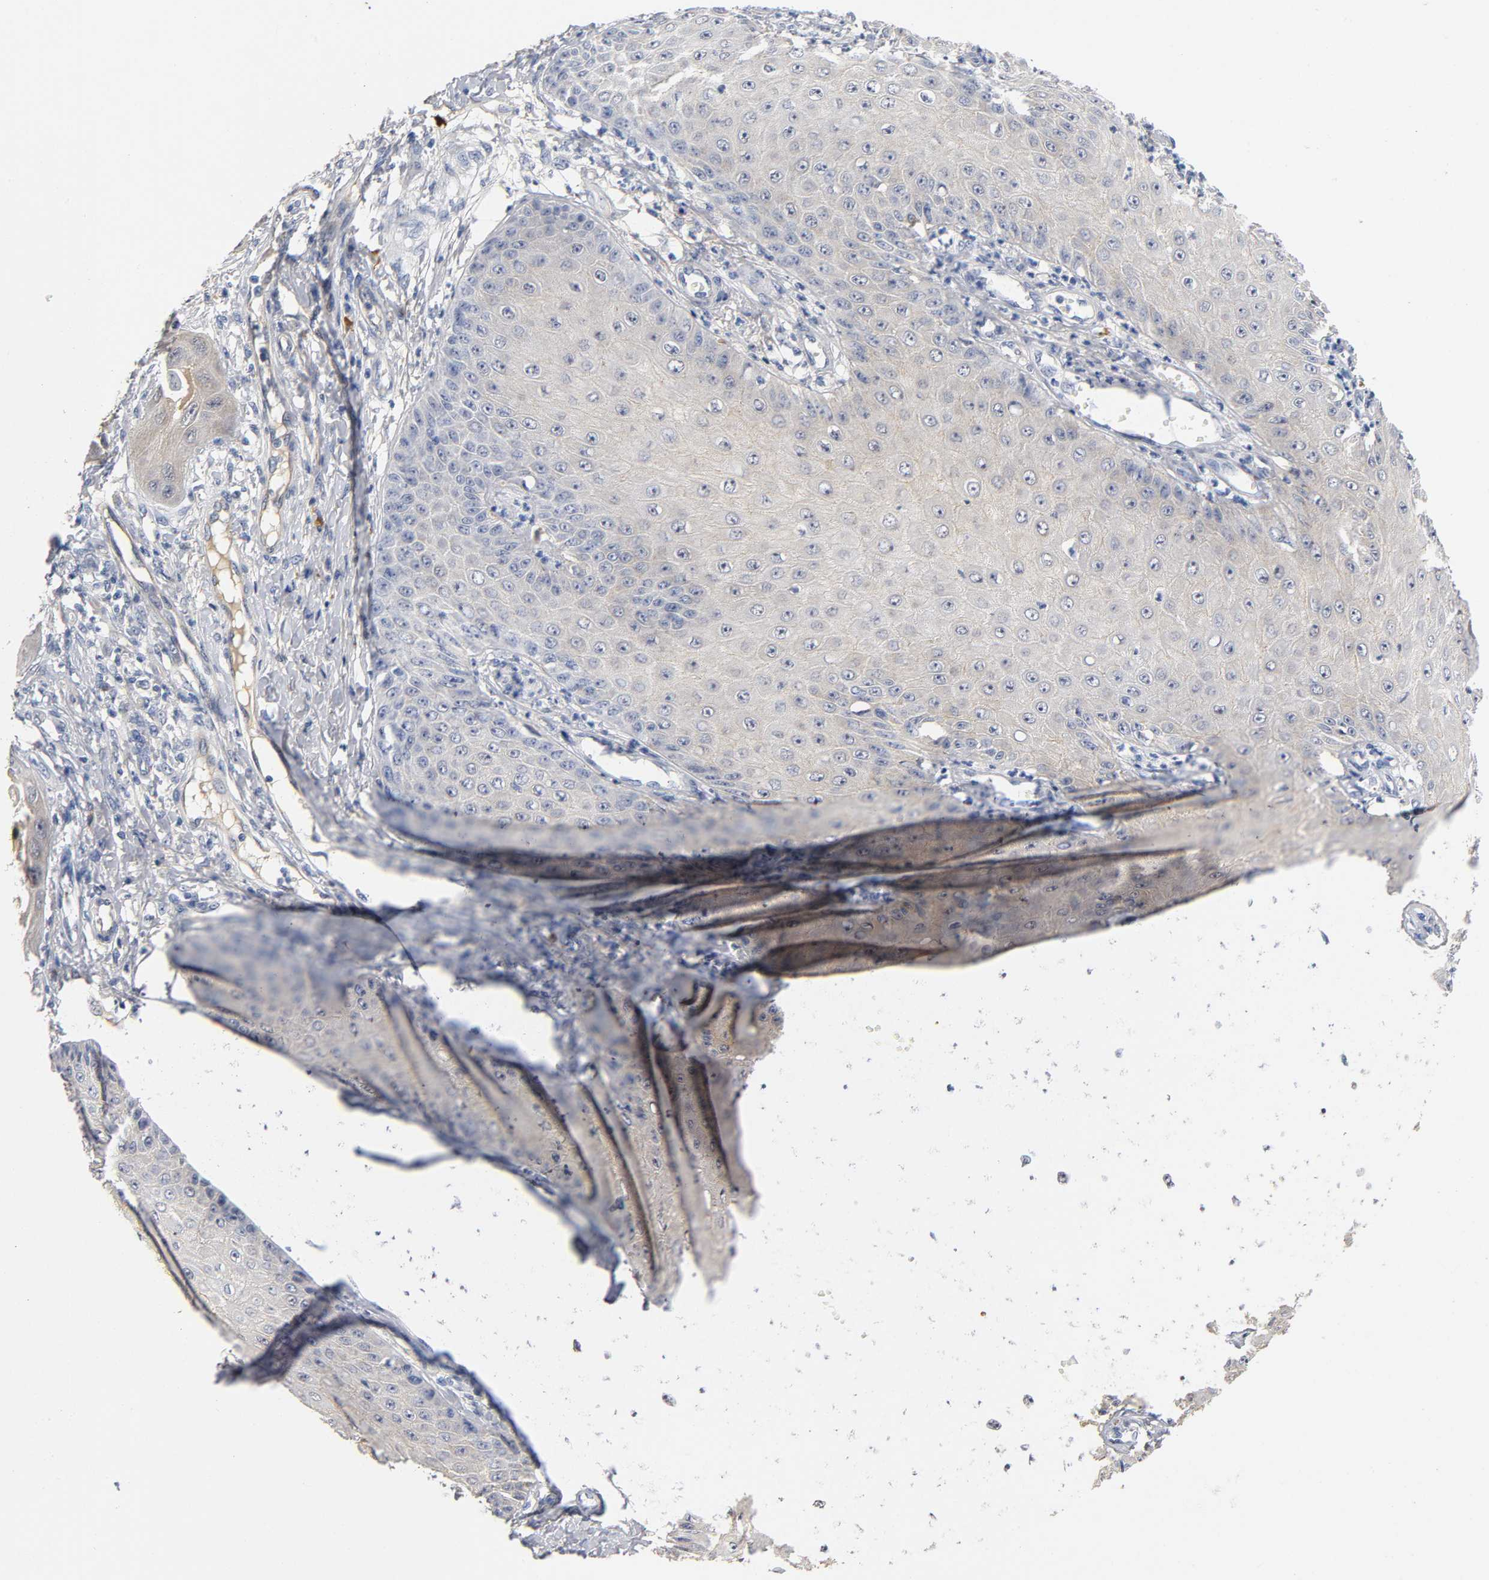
{"staining": {"intensity": "weak", "quantity": "<25%", "location": "cytoplasmic/membranous"}, "tissue": "skin cancer", "cell_type": "Tumor cells", "image_type": "cancer", "snomed": [{"axis": "morphology", "description": "Squamous cell carcinoma, NOS"}, {"axis": "topography", "description": "Skin"}], "caption": "IHC histopathology image of skin cancer (squamous cell carcinoma) stained for a protein (brown), which shows no staining in tumor cells.", "gene": "TNC", "patient": {"sex": "female", "age": 40}}